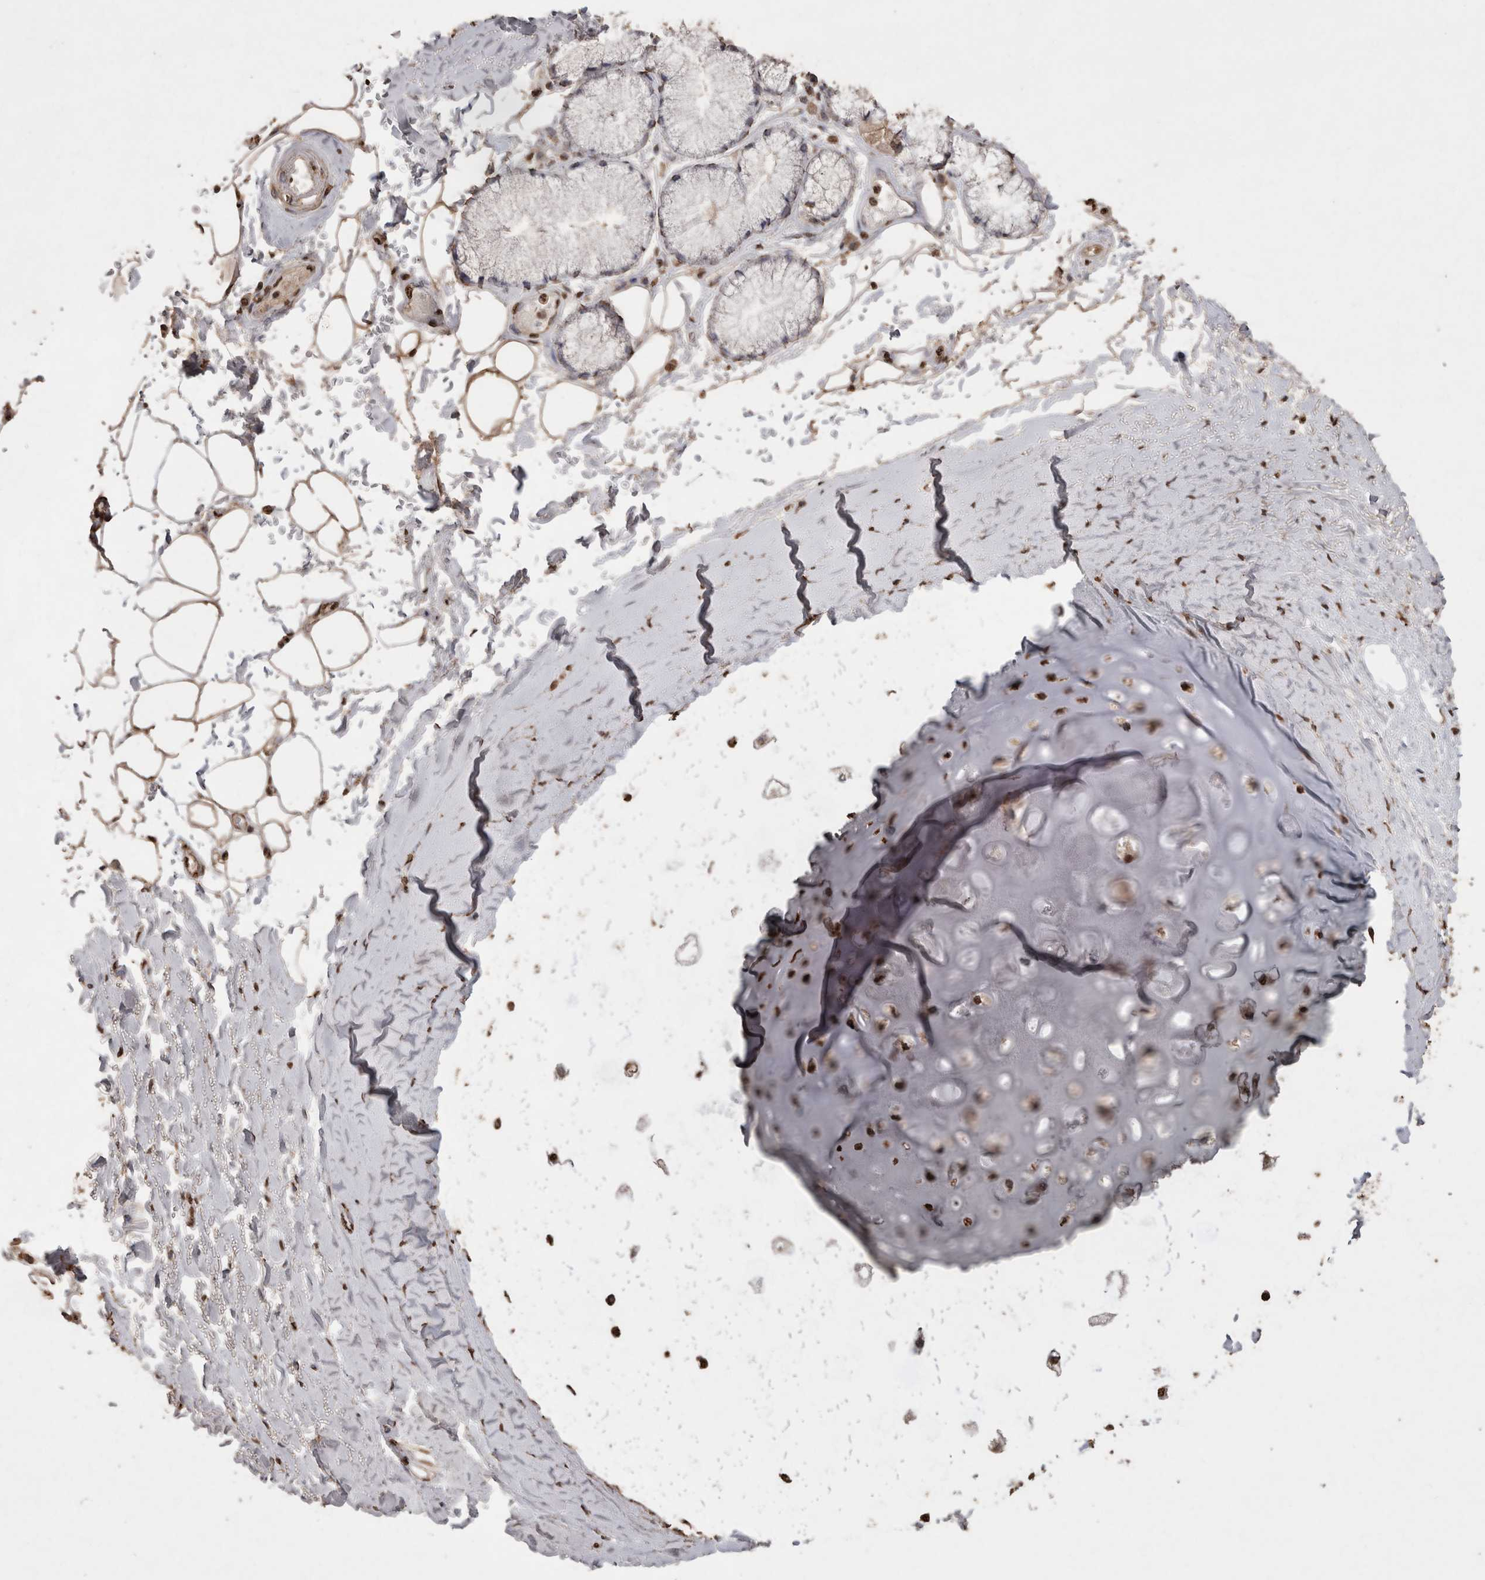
{"staining": {"intensity": "moderate", "quantity": ">75%", "location": "cytoplasmic/membranous,nuclear"}, "tissue": "adipose tissue", "cell_type": "Adipocytes", "image_type": "normal", "snomed": [{"axis": "morphology", "description": "Normal tissue, NOS"}, {"axis": "topography", "description": "Bronchus"}], "caption": "Immunohistochemistry (IHC) (DAB) staining of benign human adipose tissue displays moderate cytoplasmic/membranous,nuclear protein positivity in approximately >75% of adipocytes.", "gene": "POU5F1", "patient": {"sex": "male", "age": 66}}